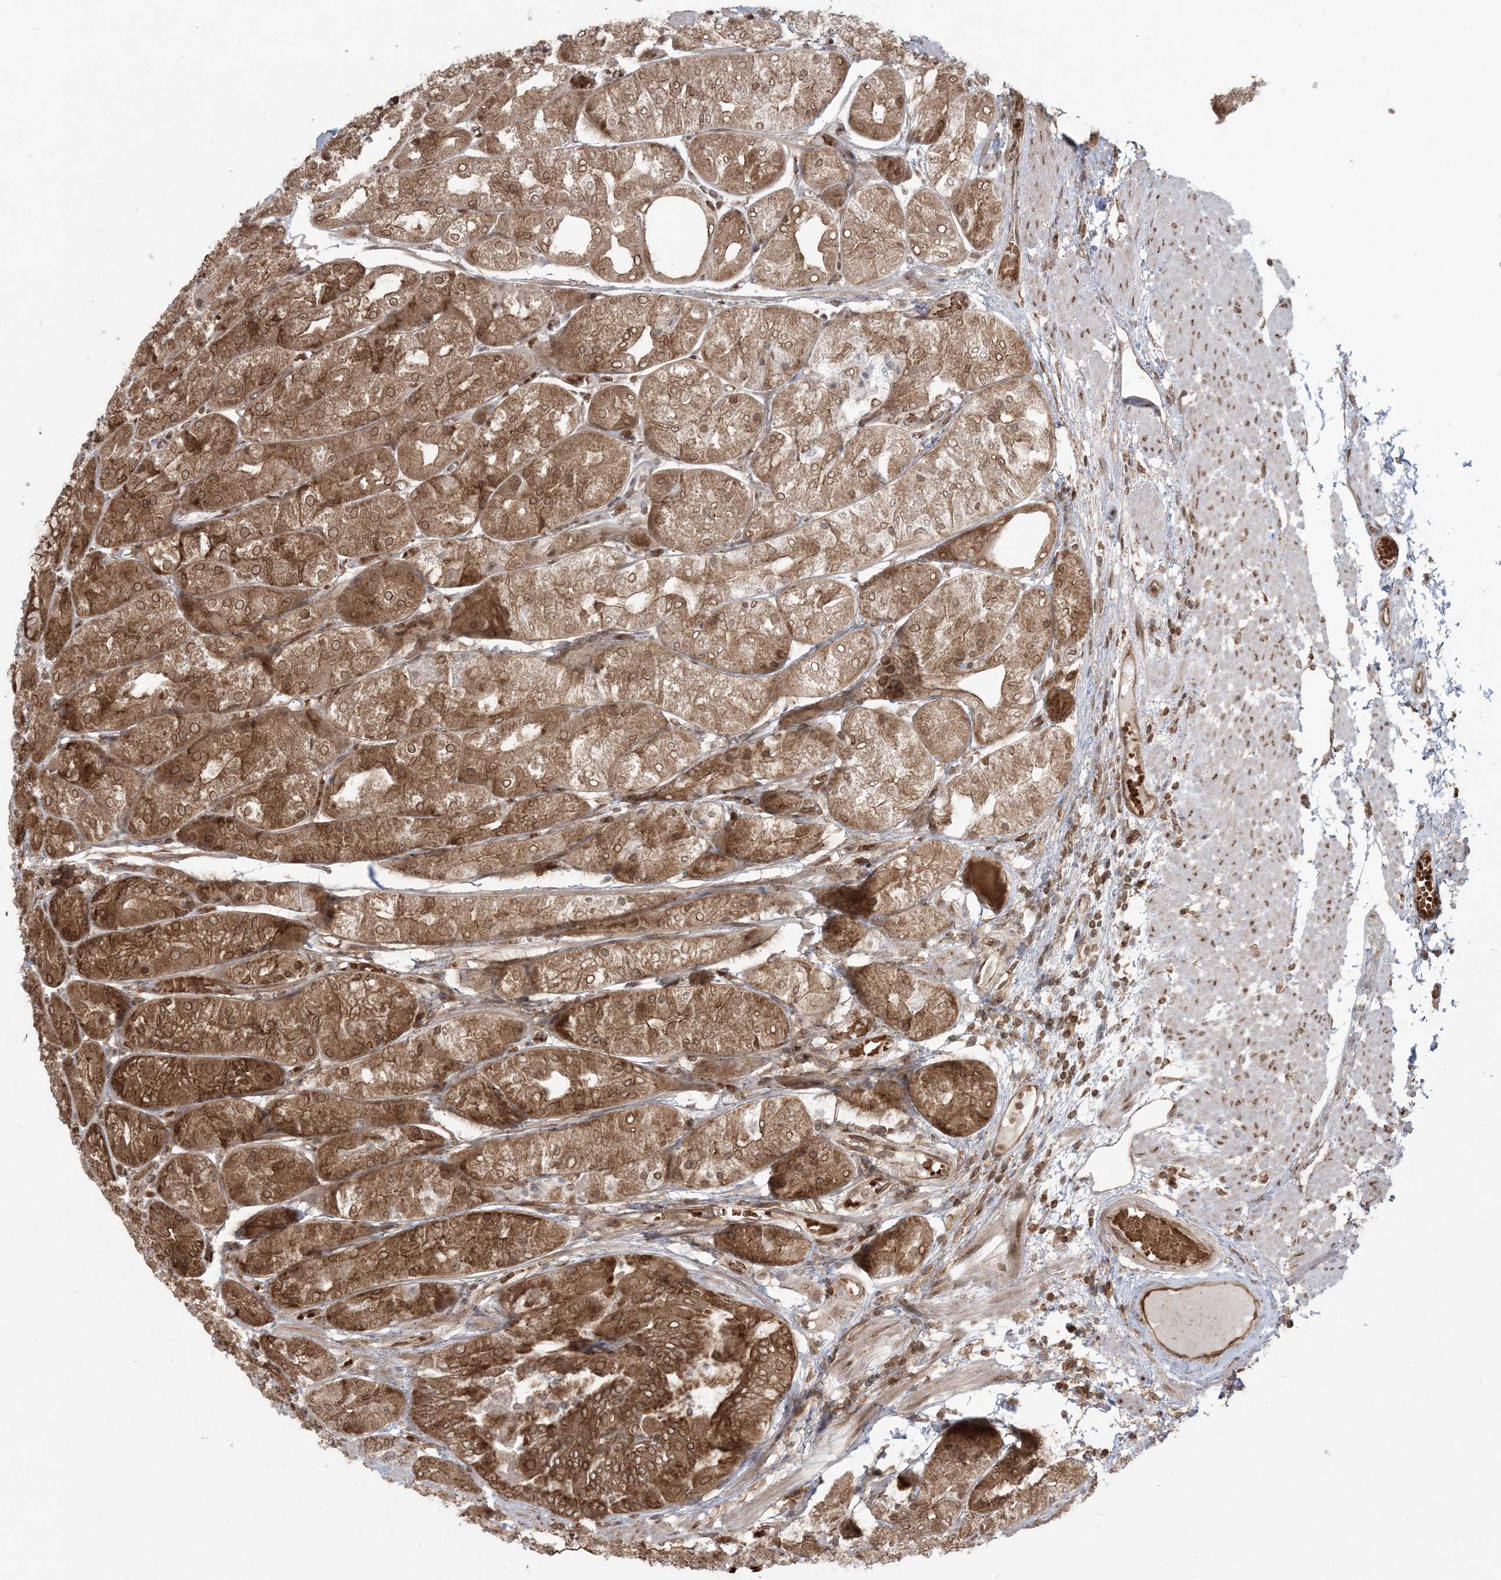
{"staining": {"intensity": "moderate", "quantity": ">75%", "location": "cytoplasmic/membranous,nuclear"}, "tissue": "stomach", "cell_type": "Glandular cells", "image_type": "normal", "snomed": [{"axis": "morphology", "description": "Normal tissue, NOS"}, {"axis": "topography", "description": "Stomach, upper"}], "caption": "This histopathology image reveals immunohistochemistry staining of benign human stomach, with medium moderate cytoplasmic/membranous,nuclear positivity in about >75% of glandular cells.", "gene": "DDX19B", "patient": {"sex": "male", "age": 72}}